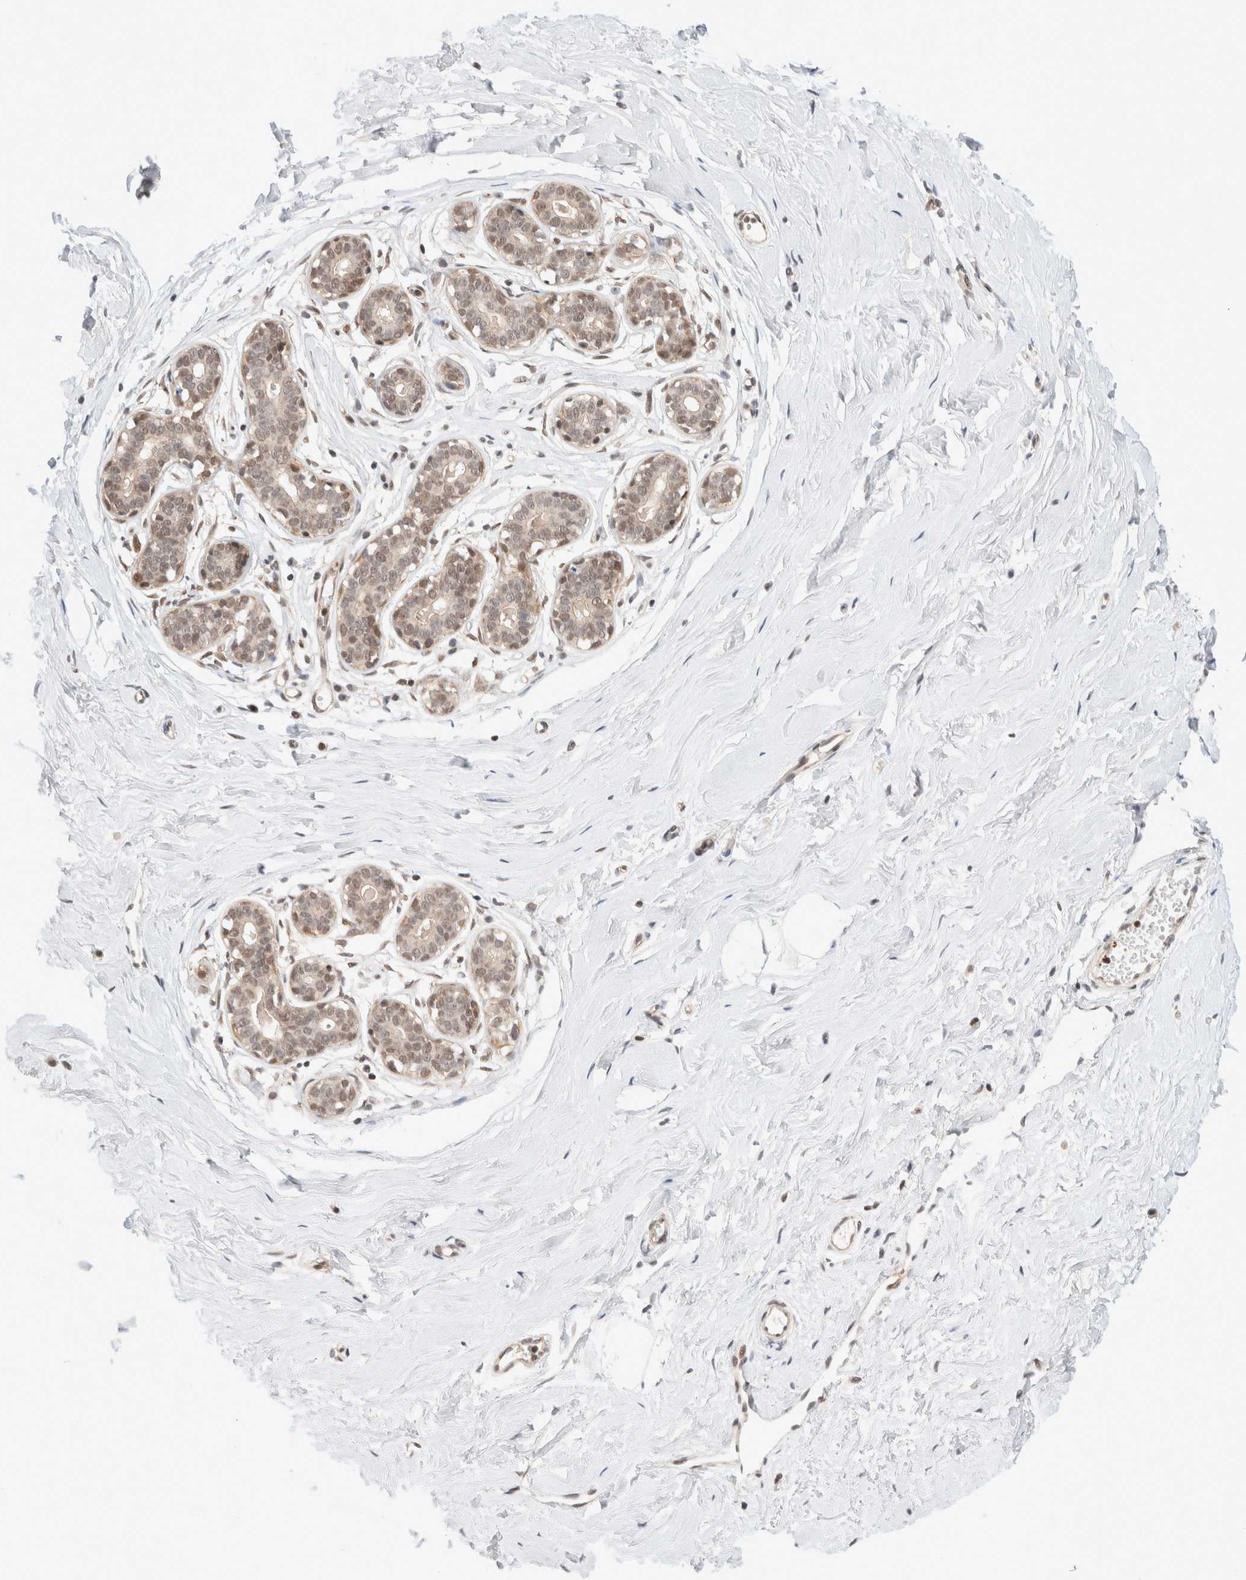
{"staining": {"intensity": "weak", "quantity": ">75%", "location": "nuclear"}, "tissue": "breast", "cell_type": "Adipocytes", "image_type": "normal", "snomed": [{"axis": "morphology", "description": "Normal tissue, NOS"}, {"axis": "topography", "description": "Breast"}], "caption": "A brown stain labels weak nuclear expression of a protein in adipocytes of unremarkable human breast.", "gene": "GATAD2A", "patient": {"sex": "female", "age": 23}}